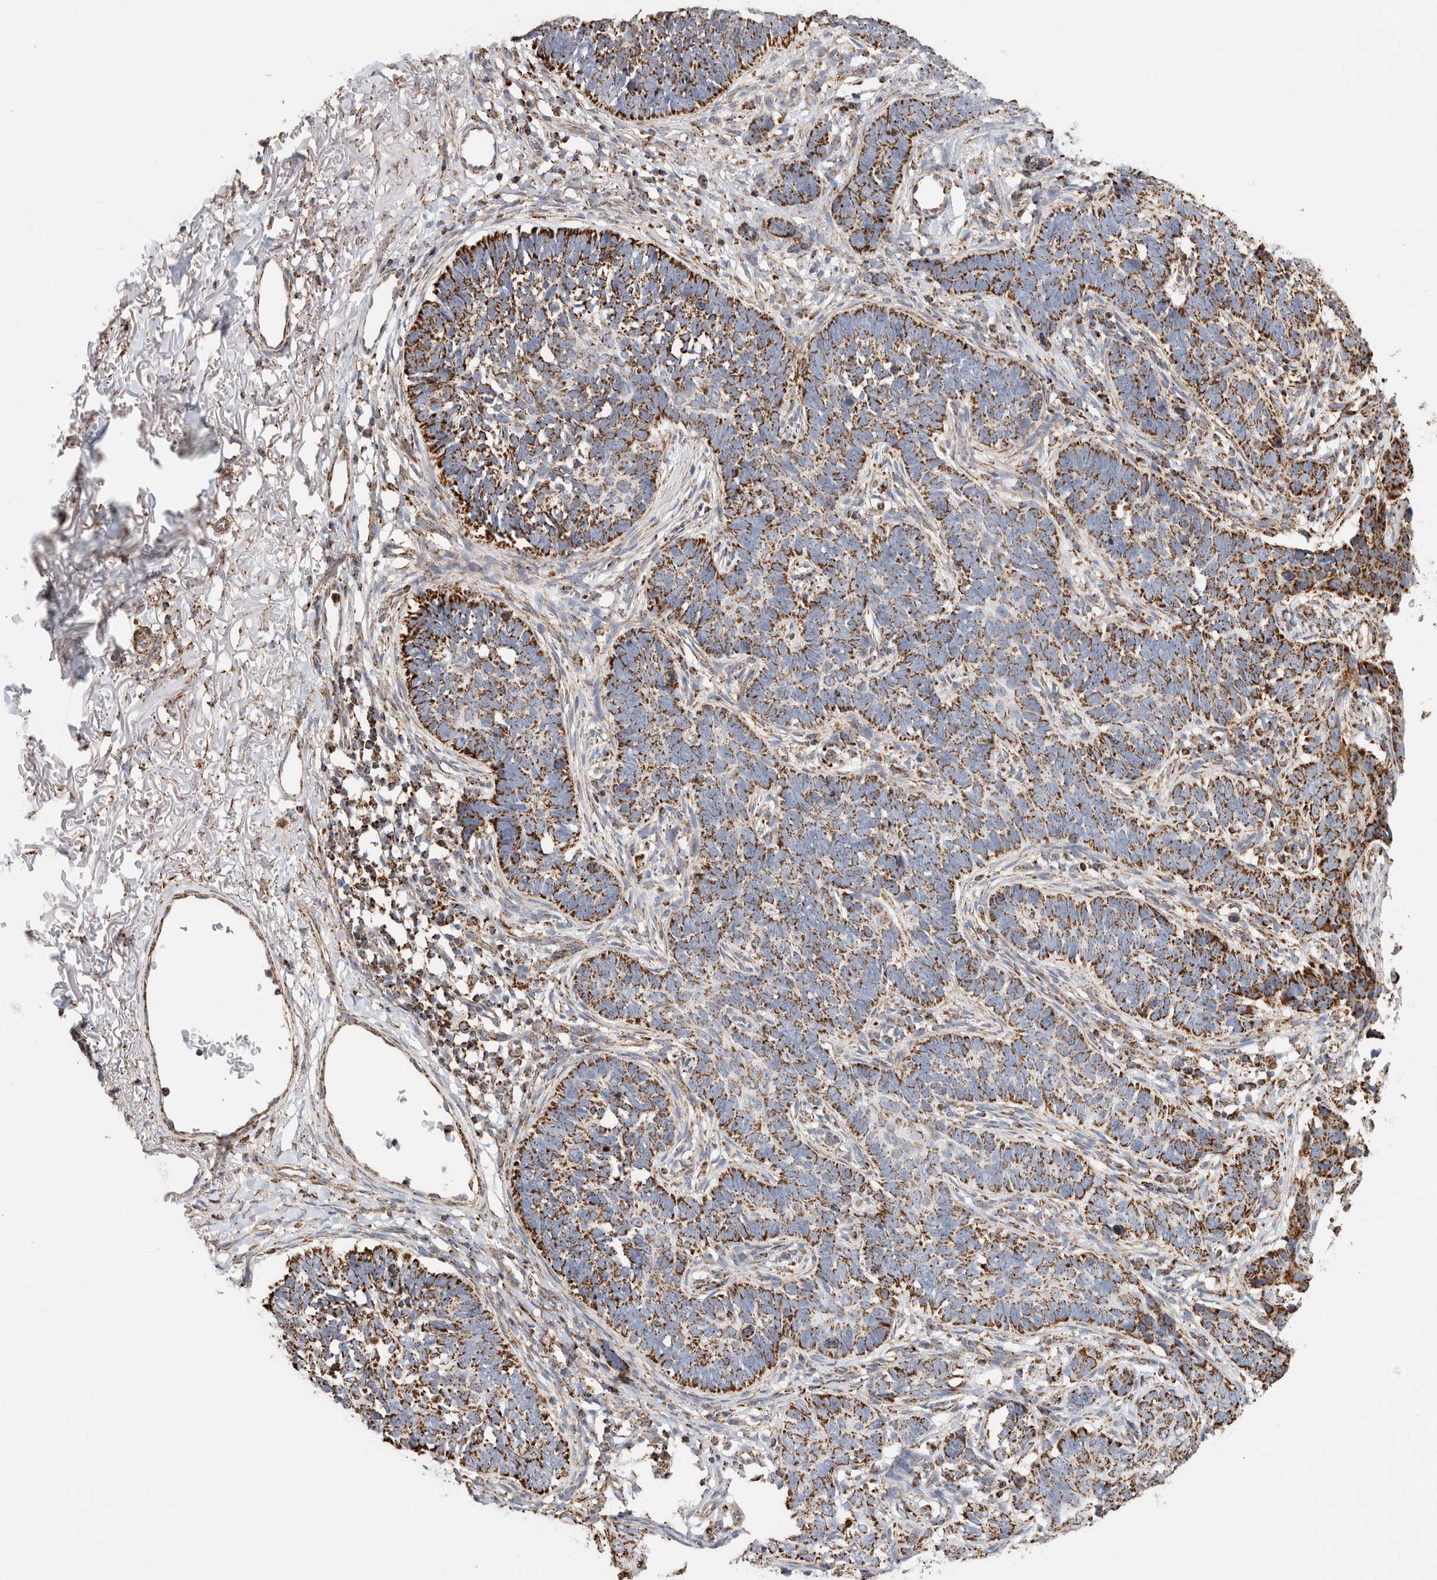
{"staining": {"intensity": "strong", "quantity": ">75%", "location": "cytoplasmic/membranous"}, "tissue": "skin cancer", "cell_type": "Tumor cells", "image_type": "cancer", "snomed": [{"axis": "morphology", "description": "Normal tissue, NOS"}, {"axis": "morphology", "description": "Basal cell carcinoma"}, {"axis": "topography", "description": "Skin"}], "caption": "Strong cytoplasmic/membranous staining is seen in approximately >75% of tumor cells in skin basal cell carcinoma.", "gene": "C1QBP", "patient": {"sex": "male", "age": 77}}